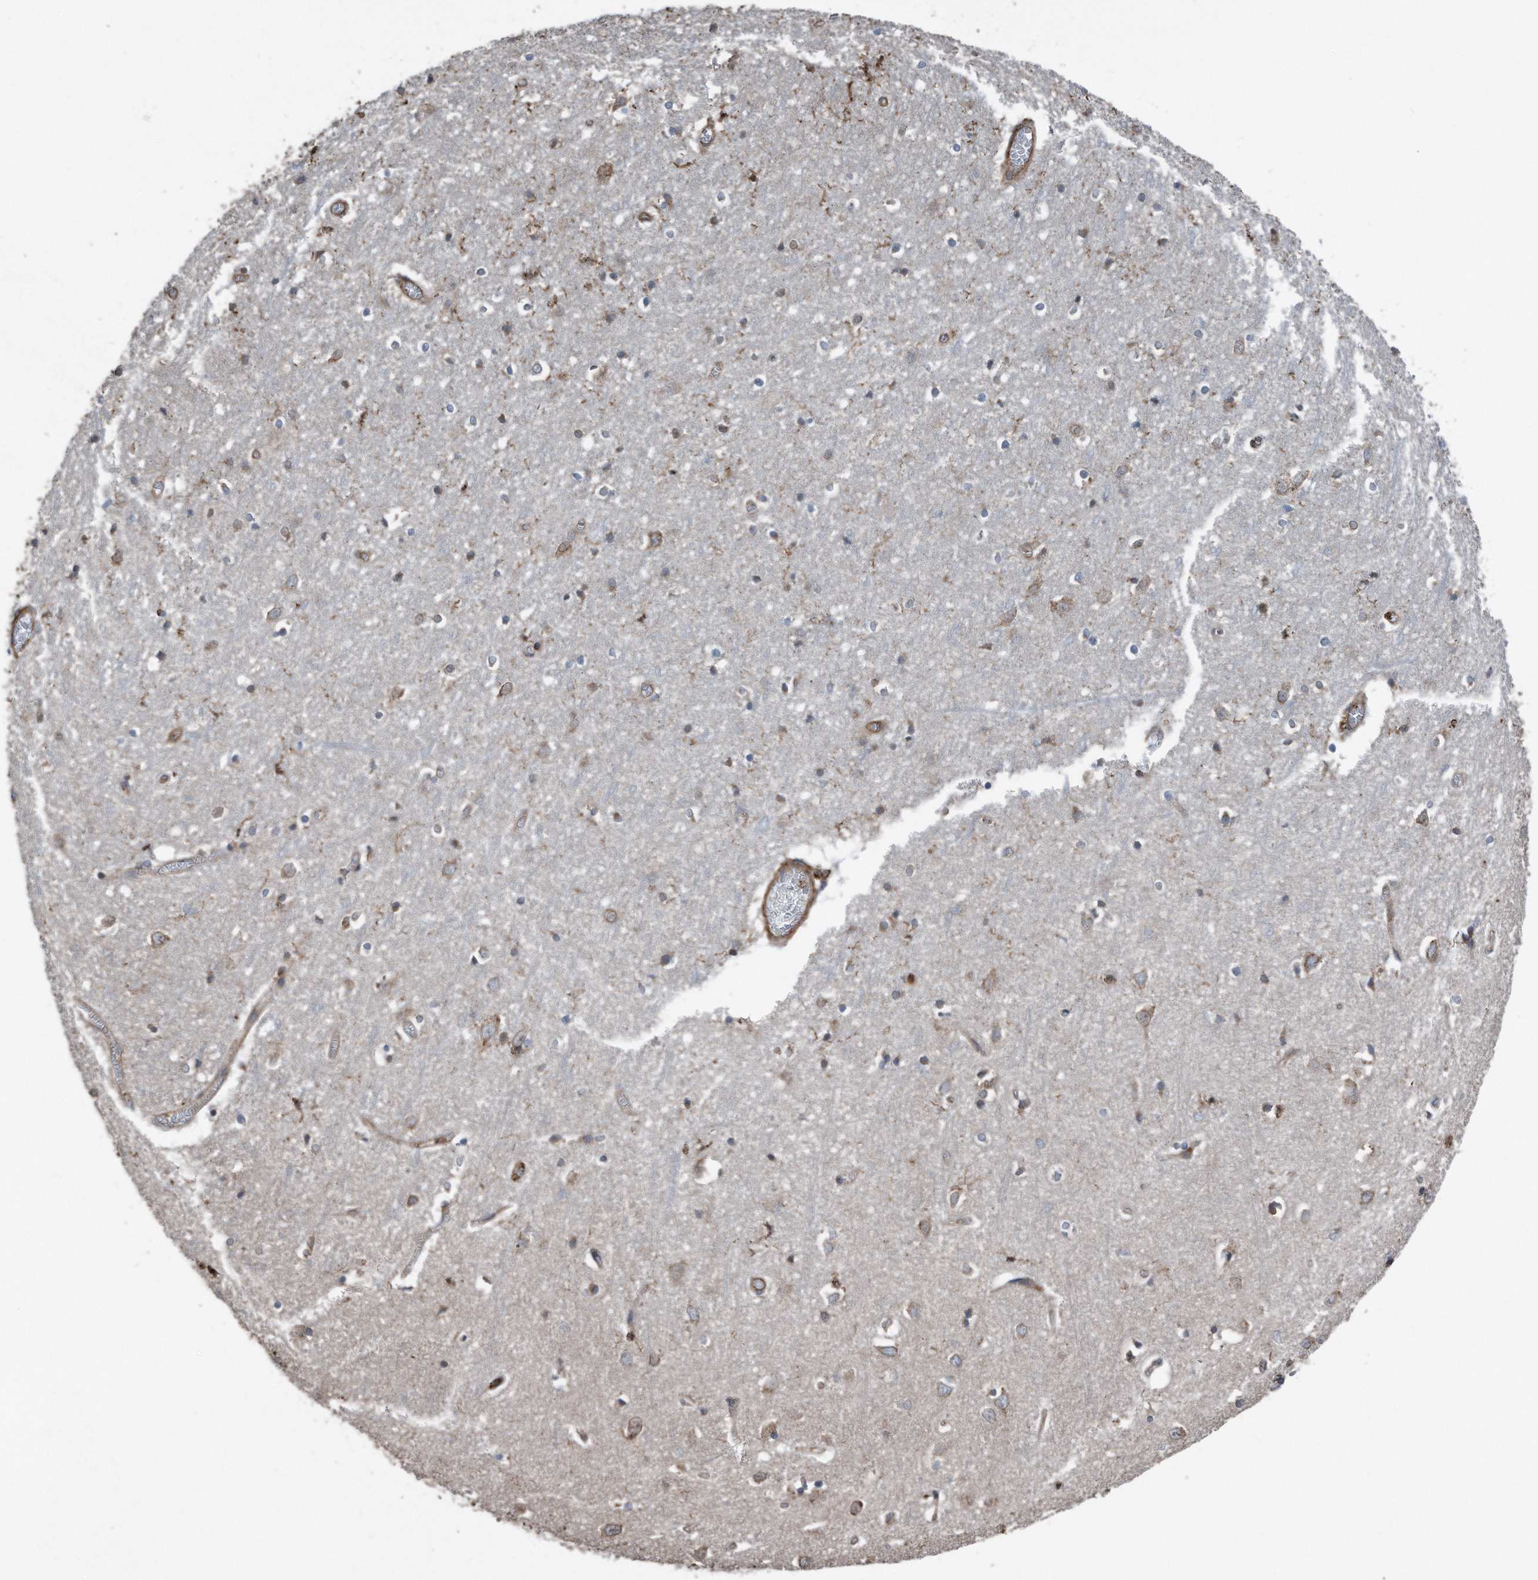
{"staining": {"intensity": "moderate", "quantity": "25%-75%", "location": "cytoplasmic/membranous"}, "tissue": "cerebral cortex", "cell_type": "Endothelial cells", "image_type": "normal", "snomed": [{"axis": "morphology", "description": "Normal tissue, NOS"}, {"axis": "topography", "description": "Cerebral cortex"}], "caption": "Protein expression analysis of normal cerebral cortex shows moderate cytoplasmic/membranous positivity in about 25%-75% of endothelial cells. The staining was performed using DAB, with brown indicating positive protein expression. Nuclei are stained blue with hematoxylin.", "gene": "RSPO3", "patient": {"sex": "female", "age": 64}}